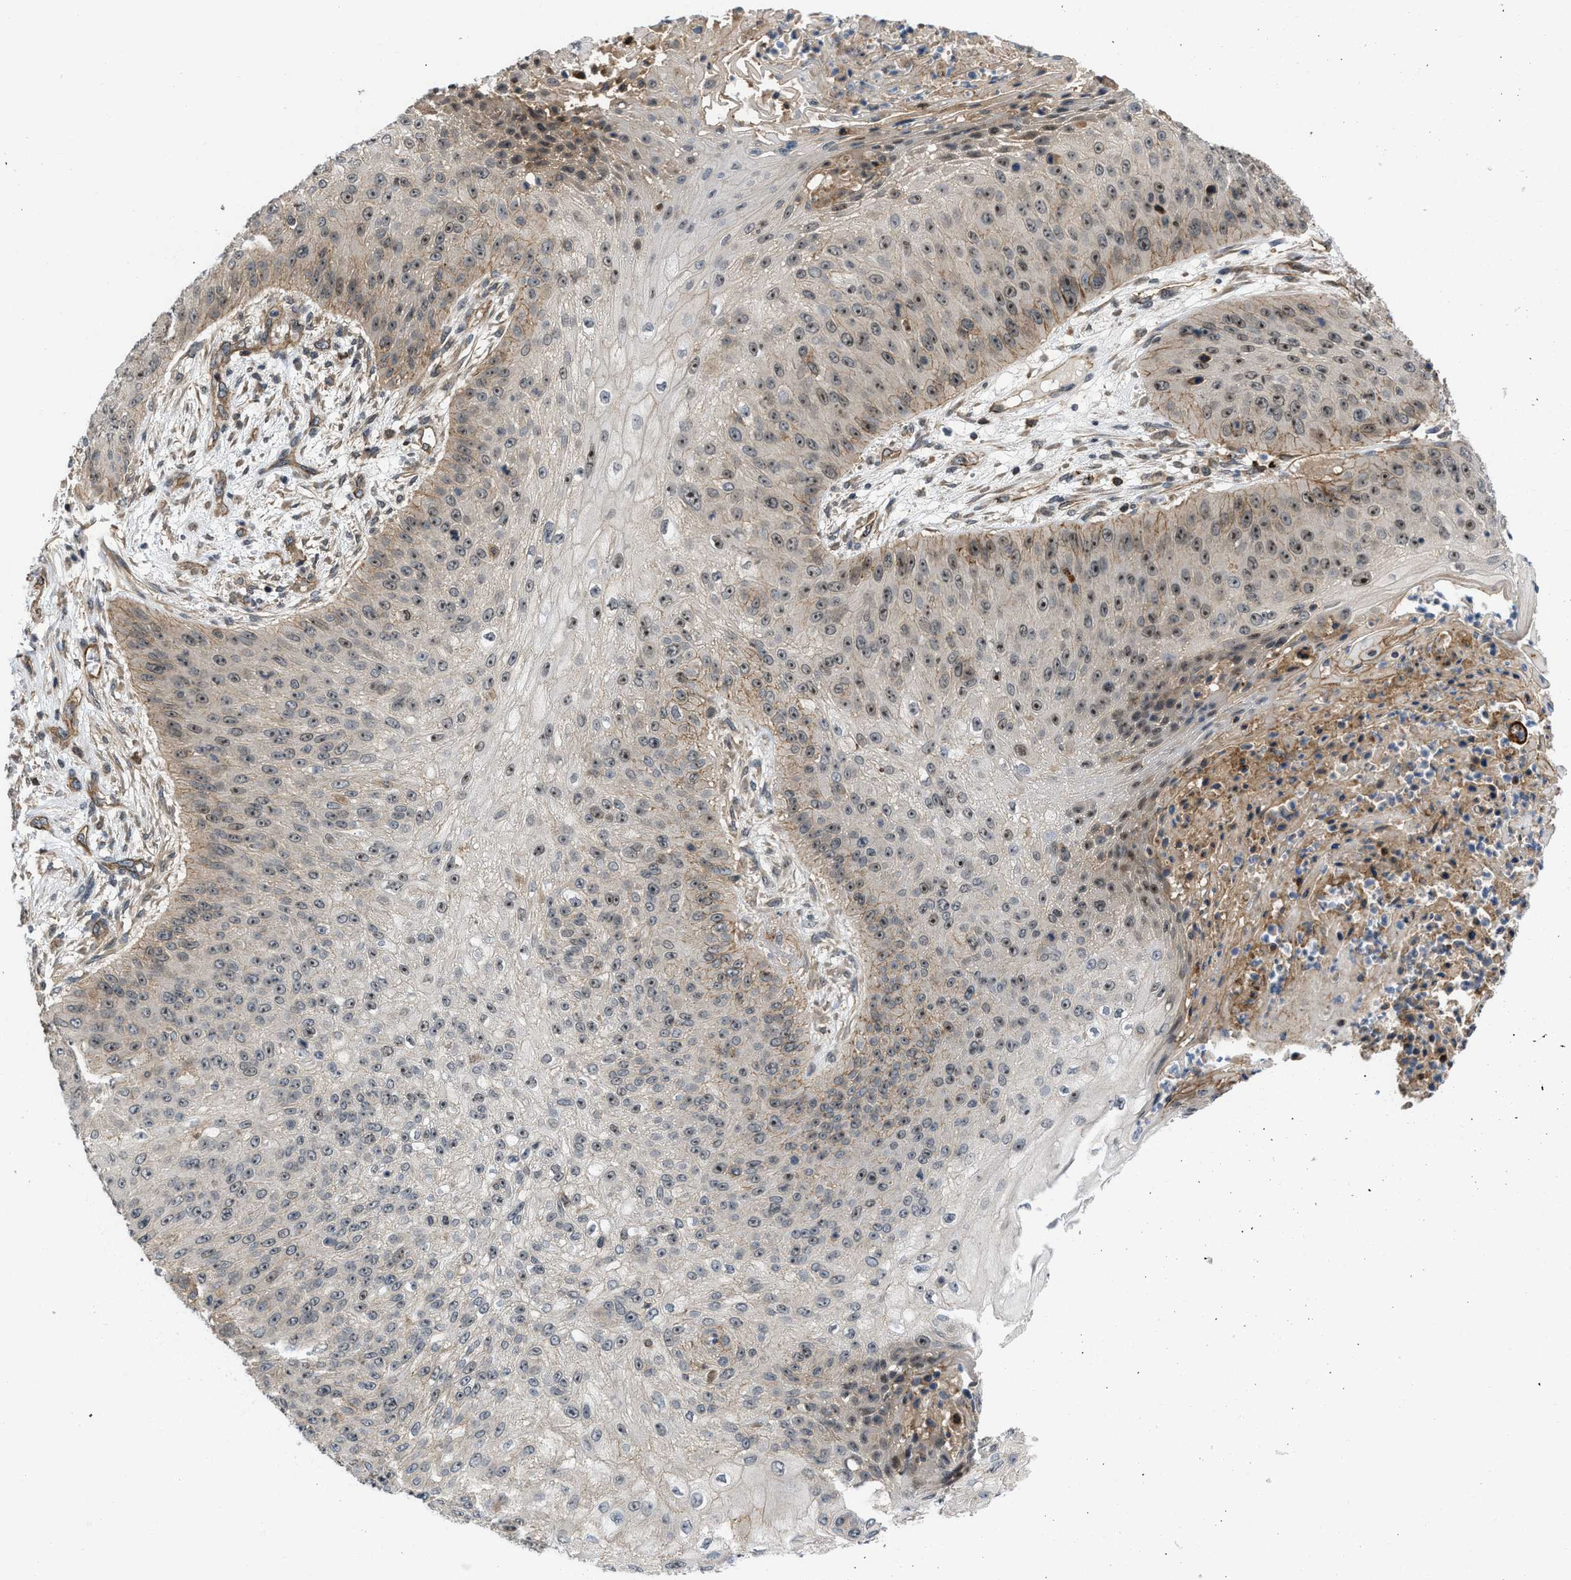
{"staining": {"intensity": "moderate", "quantity": ">75%", "location": "nuclear"}, "tissue": "skin cancer", "cell_type": "Tumor cells", "image_type": "cancer", "snomed": [{"axis": "morphology", "description": "Squamous cell carcinoma, NOS"}, {"axis": "topography", "description": "Skin"}], "caption": "Immunohistochemistry (IHC) of squamous cell carcinoma (skin) shows medium levels of moderate nuclear expression in approximately >75% of tumor cells.", "gene": "GPATCH2L", "patient": {"sex": "female", "age": 80}}